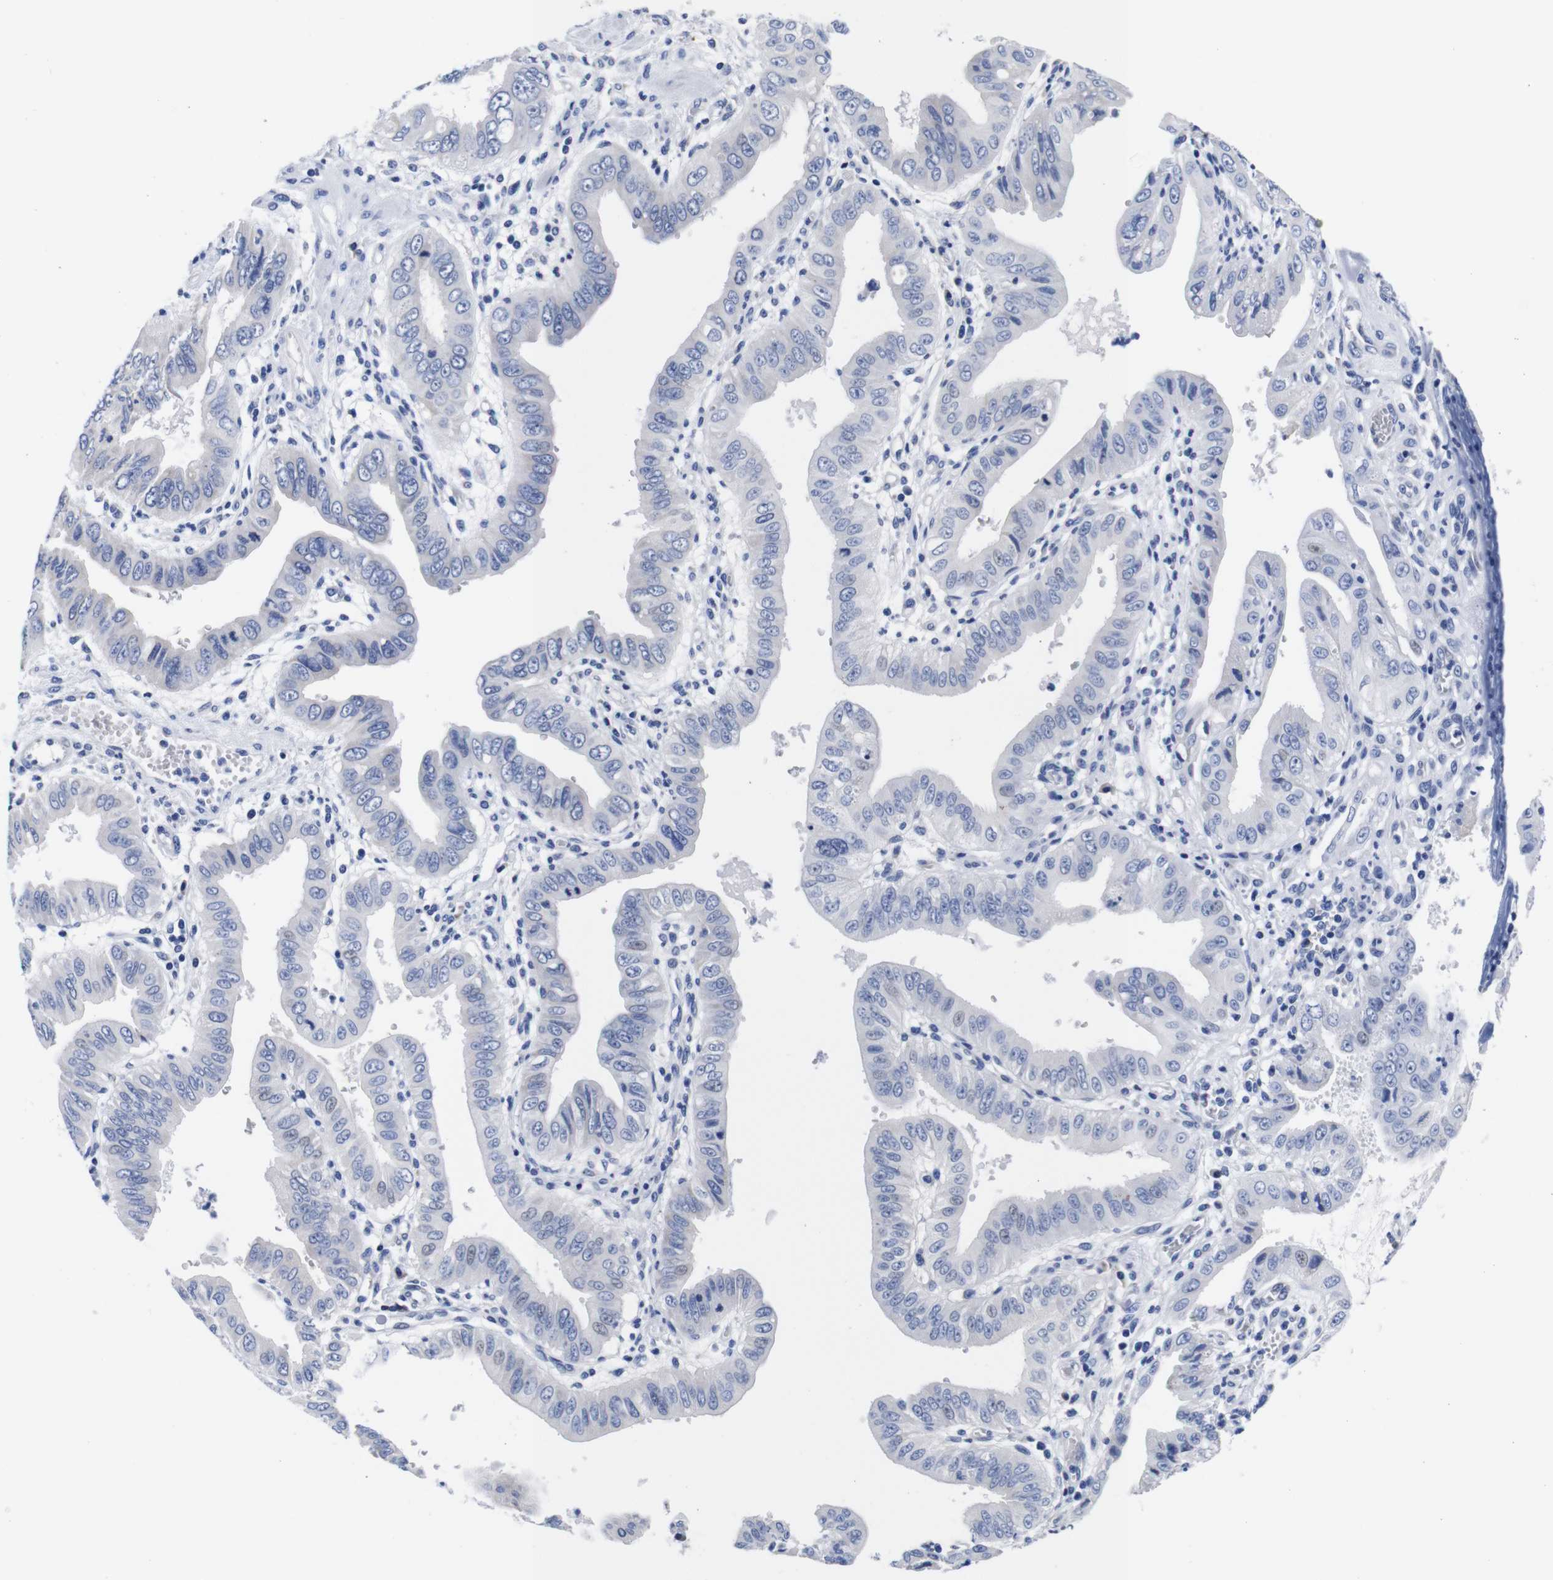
{"staining": {"intensity": "negative", "quantity": "none", "location": "none"}, "tissue": "pancreatic cancer", "cell_type": "Tumor cells", "image_type": "cancer", "snomed": [{"axis": "morphology", "description": "Normal tissue, NOS"}, {"axis": "topography", "description": "Lymph node"}], "caption": "Image shows no significant protein expression in tumor cells of pancreatic cancer. (Brightfield microscopy of DAB (3,3'-diaminobenzidine) IHC at high magnification).", "gene": "CLEC4G", "patient": {"sex": "male", "age": 50}}